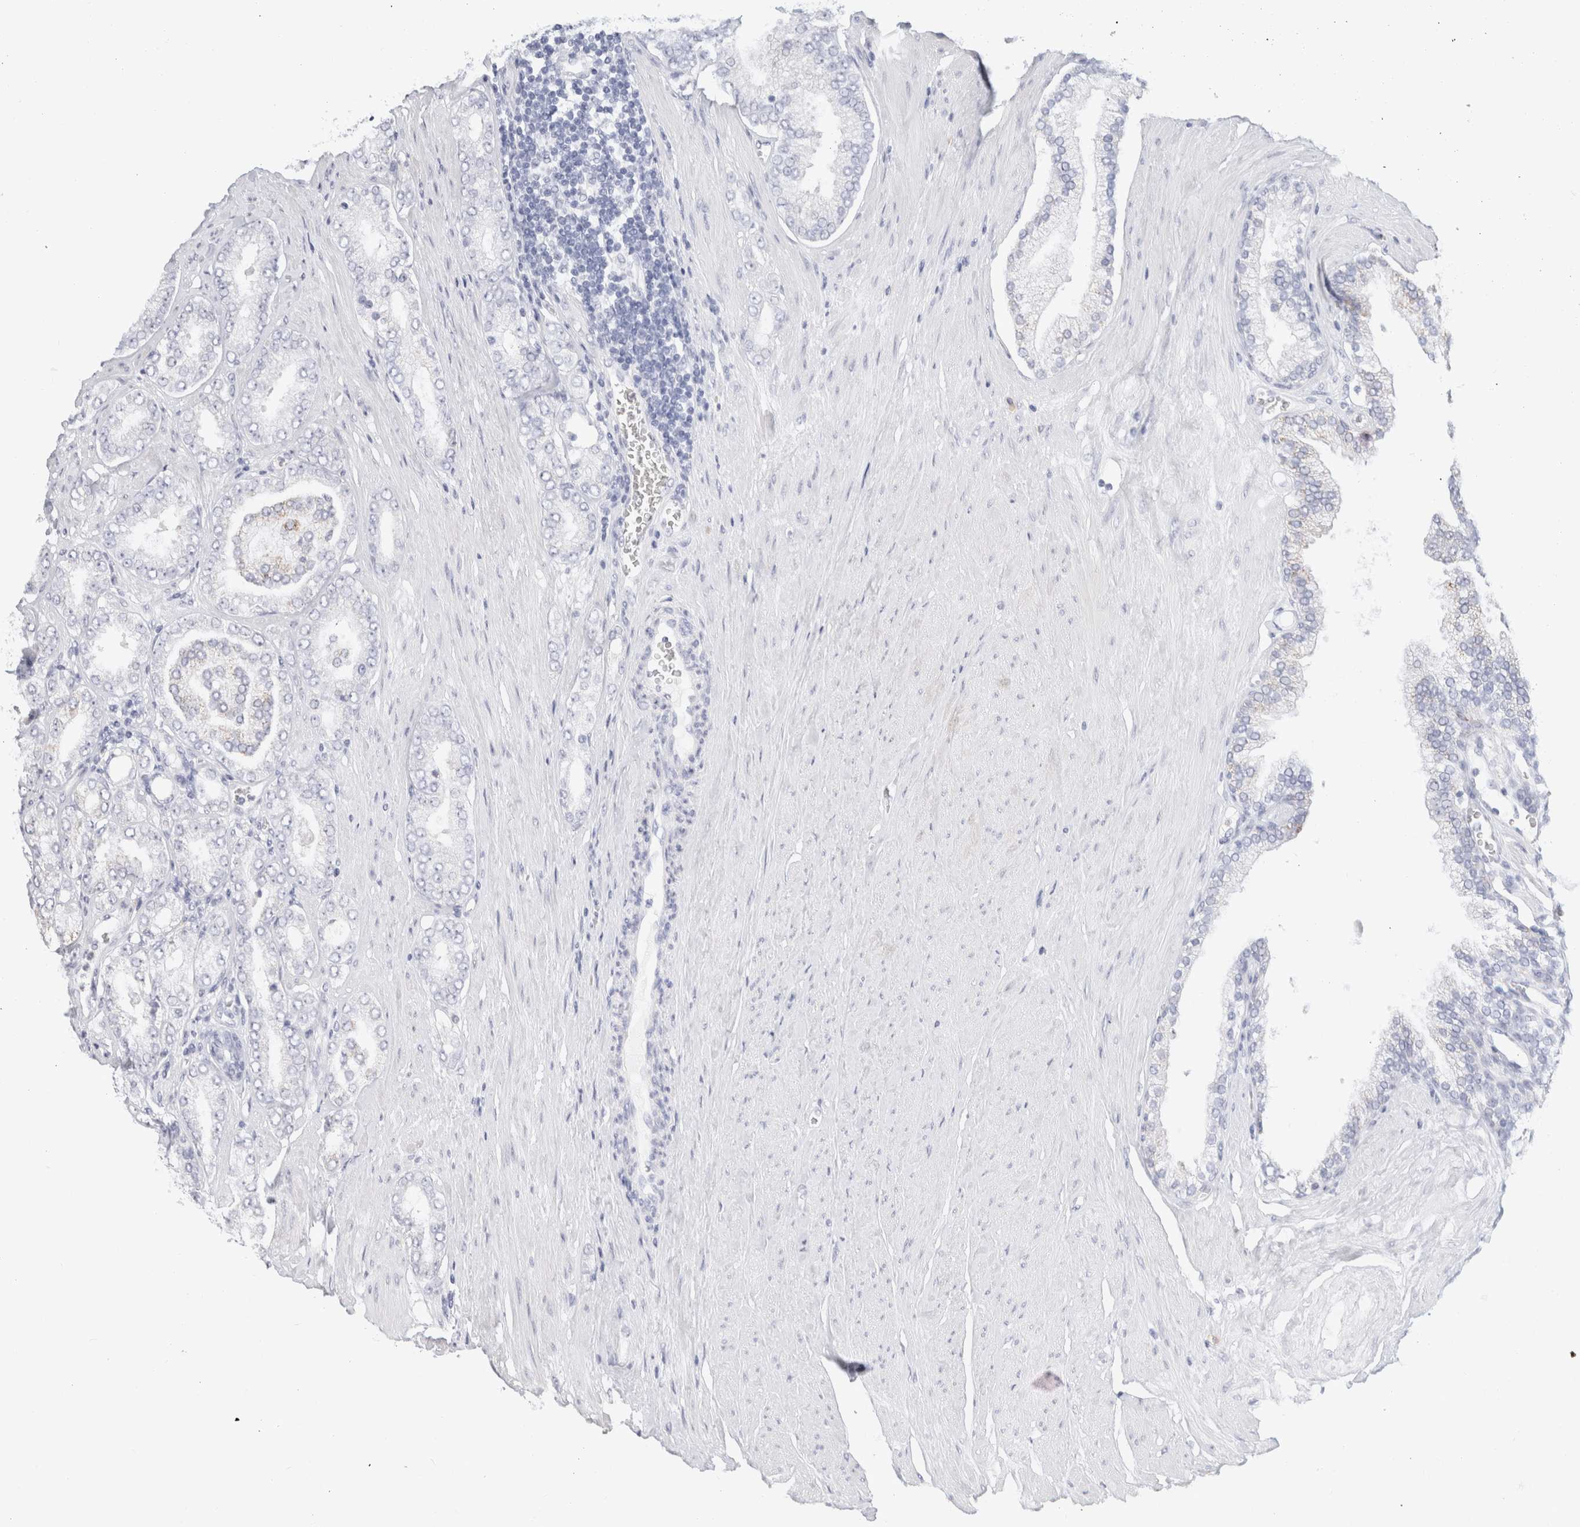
{"staining": {"intensity": "negative", "quantity": "none", "location": "none"}, "tissue": "prostate cancer", "cell_type": "Tumor cells", "image_type": "cancer", "snomed": [{"axis": "morphology", "description": "Adenocarcinoma, Low grade"}, {"axis": "topography", "description": "Prostate"}], "caption": "This is an IHC image of human prostate adenocarcinoma (low-grade). There is no staining in tumor cells.", "gene": "ARG1", "patient": {"sex": "male", "age": 62}}